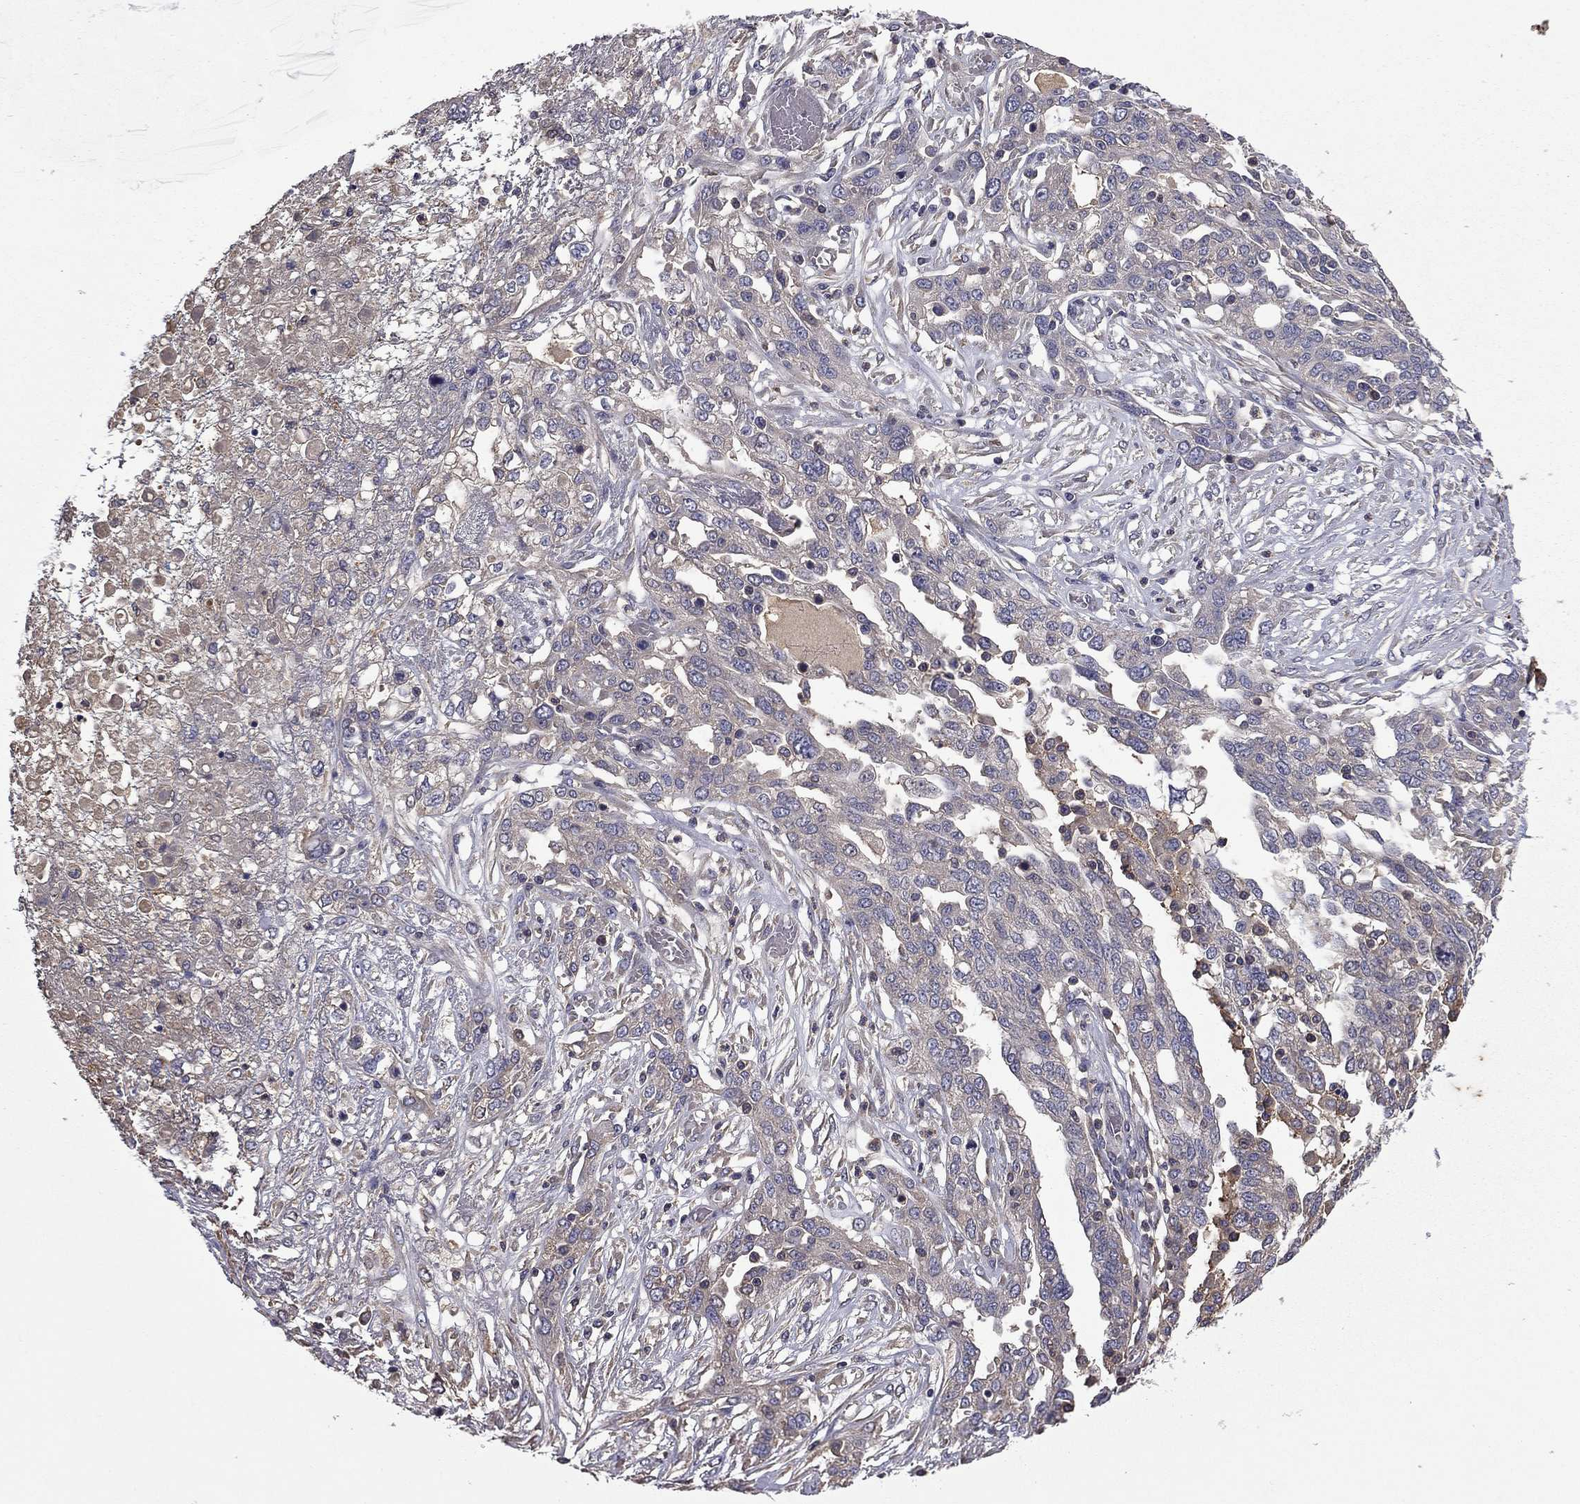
{"staining": {"intensity": "negative", "quantity": "none", "location": "none"}, "tissue": "ovarian cancer", "cell_type": "Tumor cells", "image_type": "cancer", "snomed": [{"axis": "morphology", "description": "Cystadenocarcinoma, serous, NOS"}, {"axis": "topography", "description": "Ovary"}], "caption": "There is no significant positivity in tumor cells of ovarian cancer (serous cystadenocarcinoma).", "gene": "CEACAM7", "patient": {"sex": "female", "age": 67}}